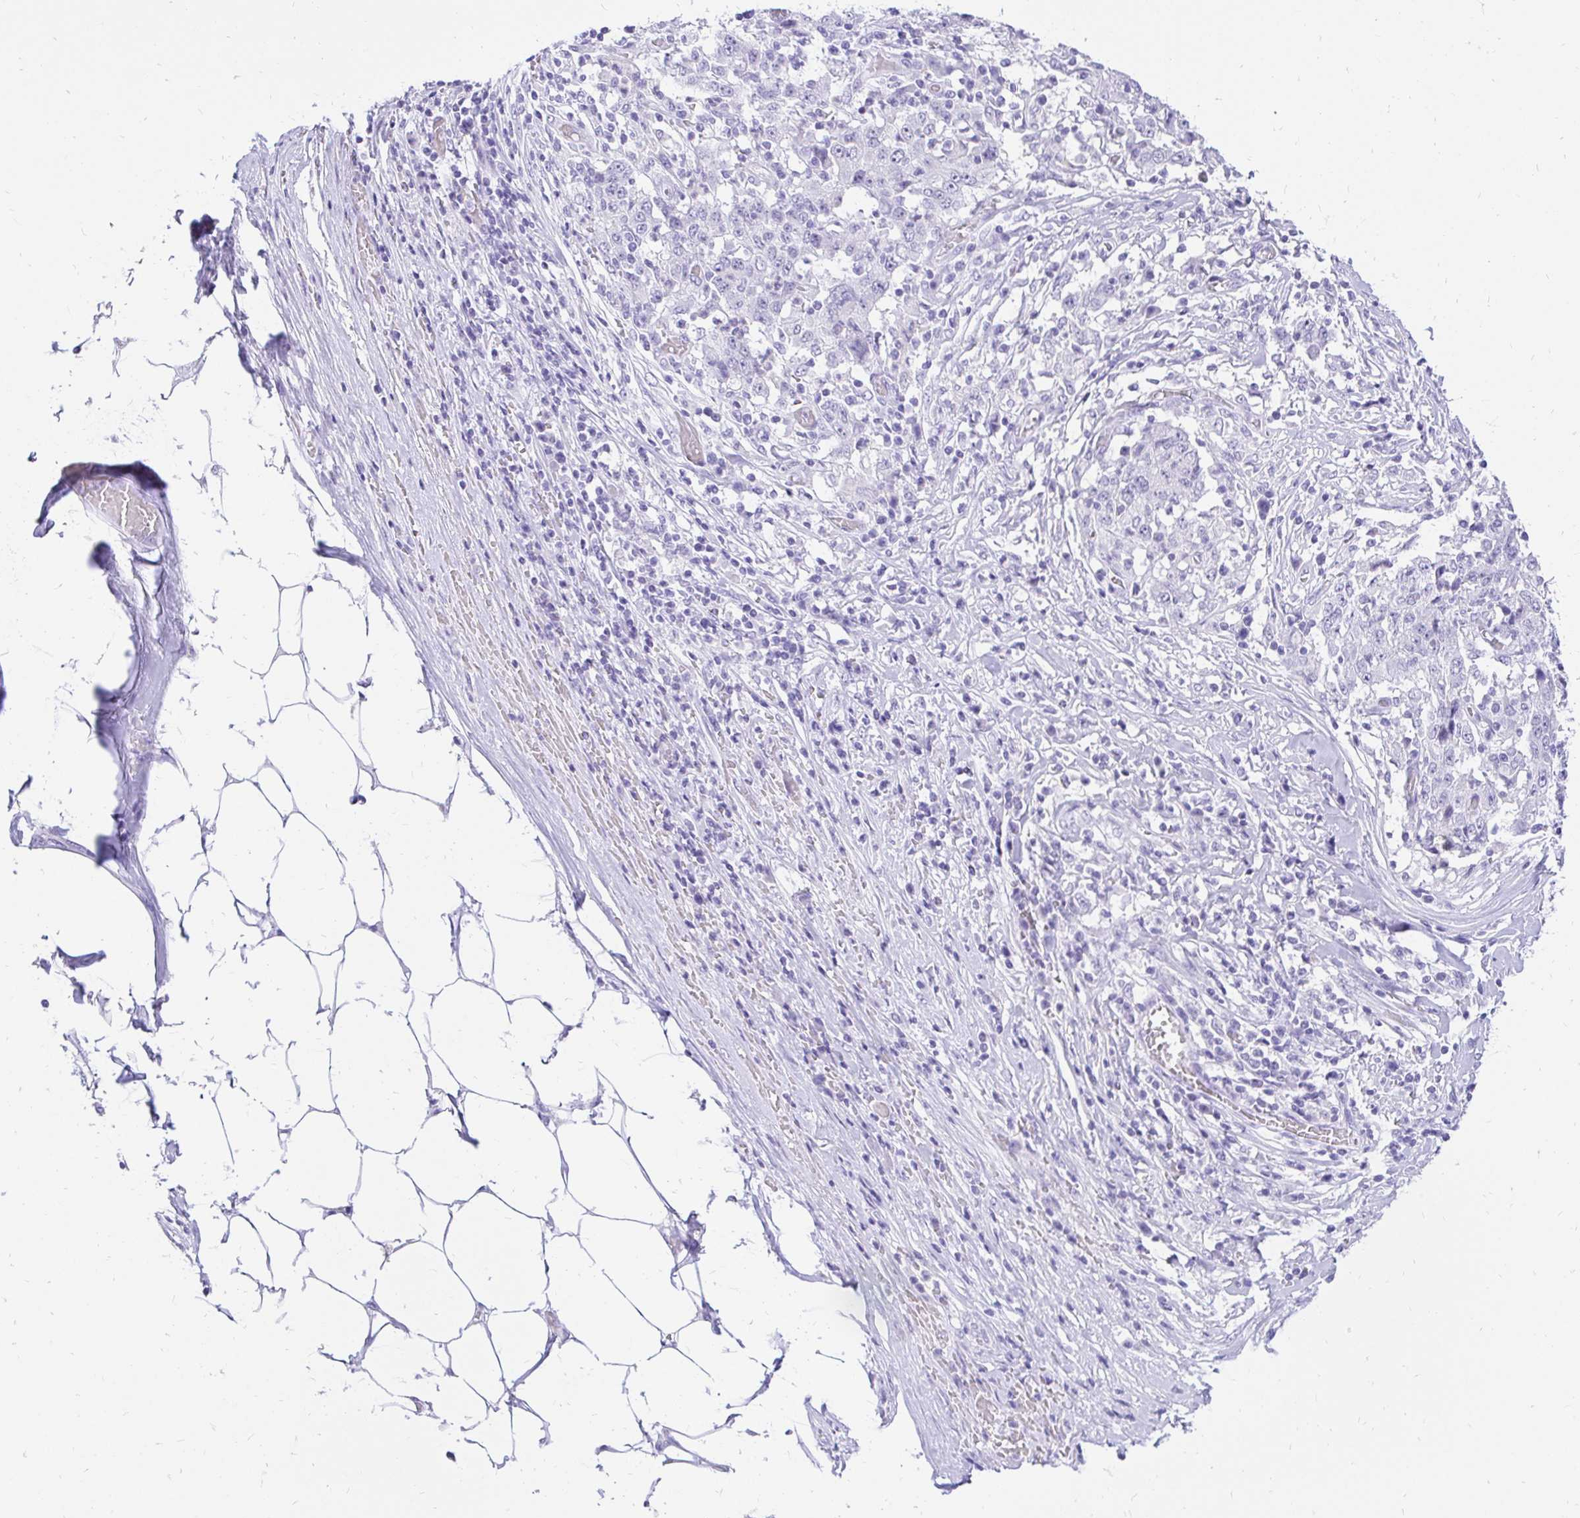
{"staining": {"intensity": "negative", "quantity": "none", "location": "none"}, "tissue": "stomach cancer", "cell_type": "Tumor cells", "image_type": "cancer", "snomed": [{"axis": "morphology", "description": "Adenocarcinoma, NOS"}, {"axis": "topography", "description": "Stomach"}], "caption": "Immunohistochemistry image of human adenocarcinoma (stomach) stained for a protein (brown), which demonstrates no positivity in tumor cells.", "gene": "FATE1", "patient": {"sex": "male", "age": 59}}